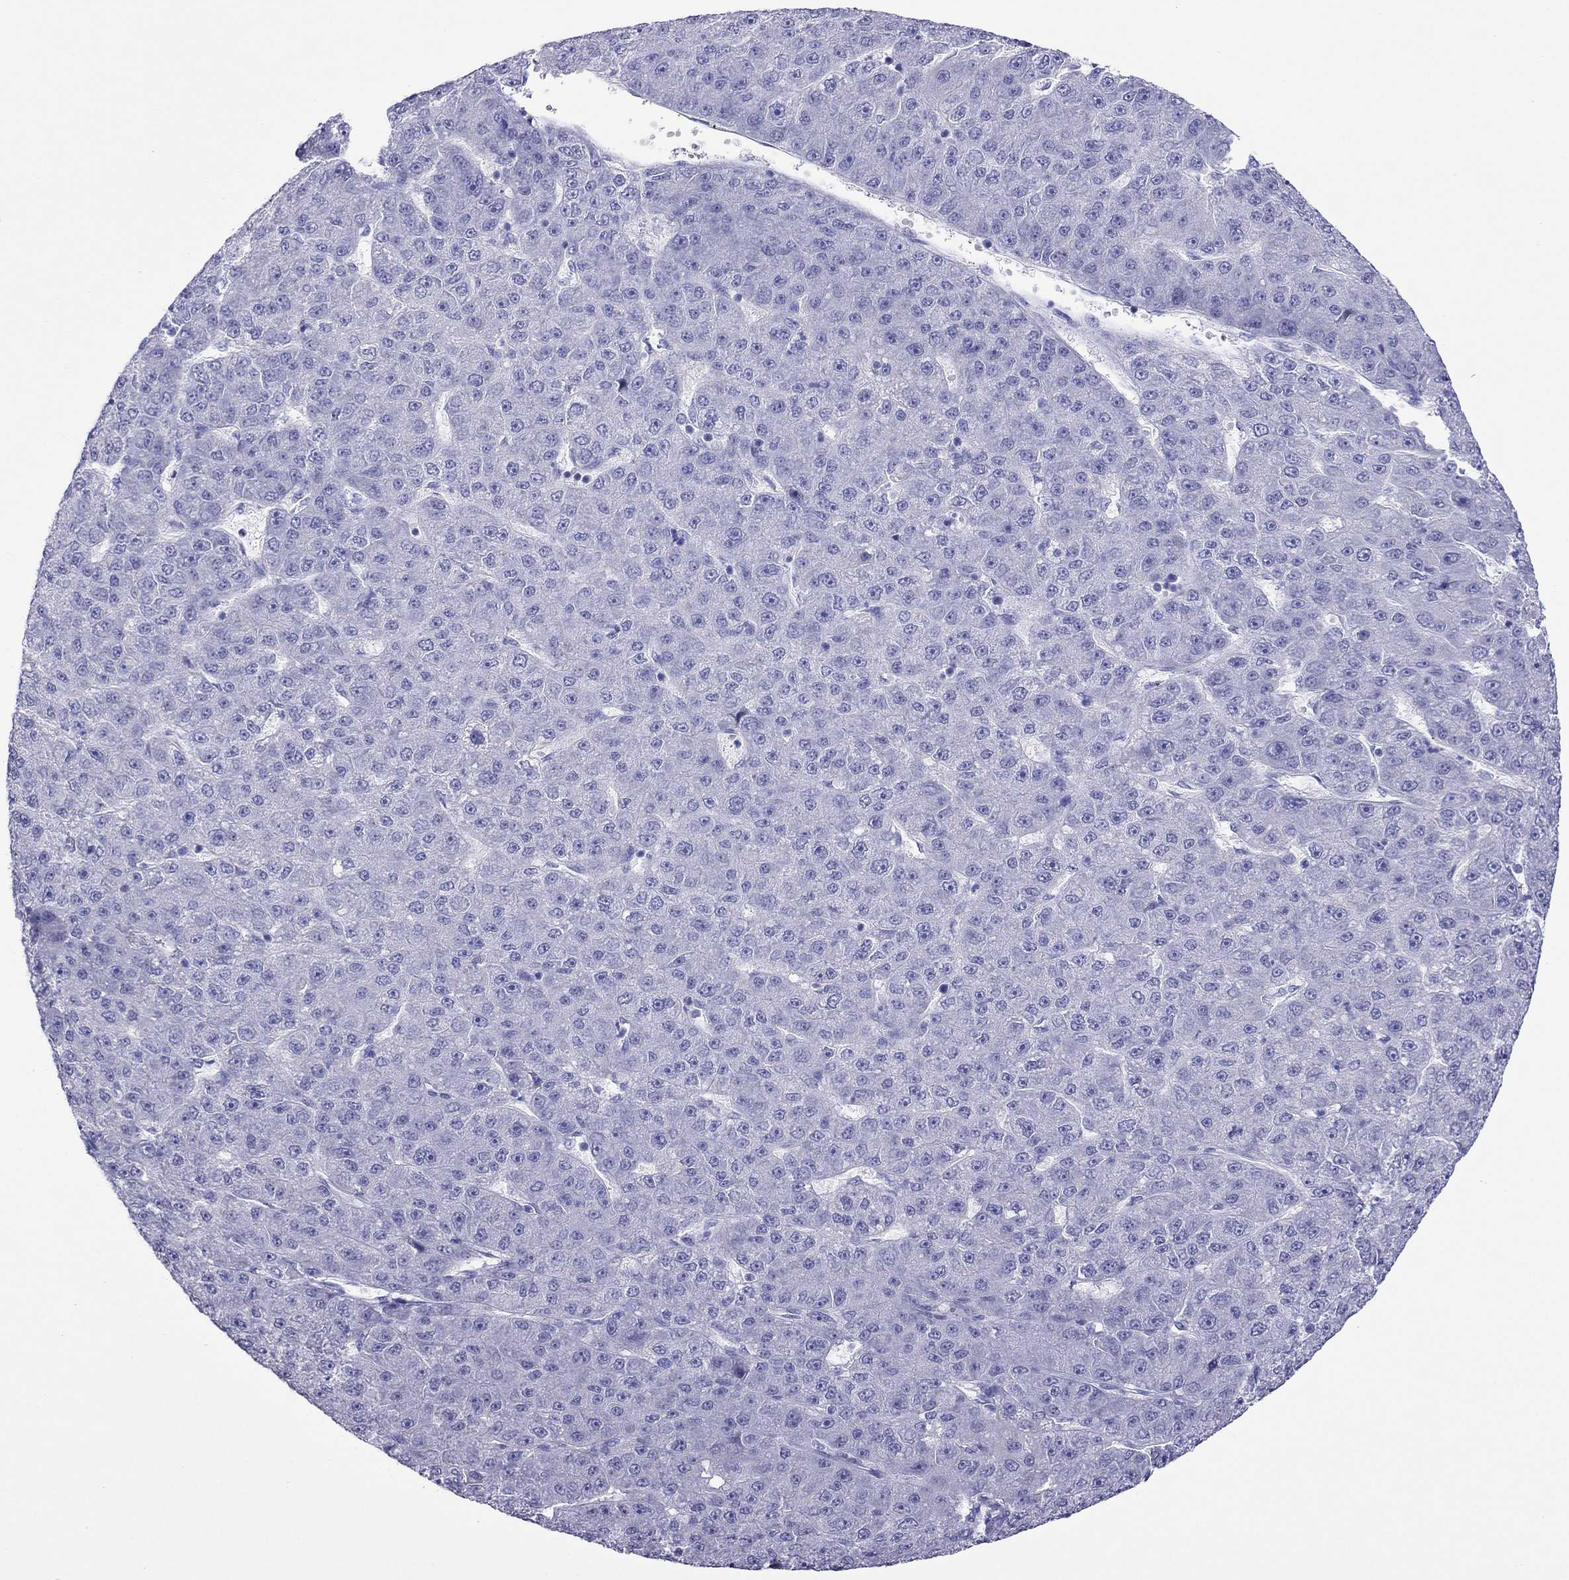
{"staining": {"intensity": "negative", "quantity": "none", "location": "none"}, "tissue": "liver cancer", "cell_type": "Tumor cells", "image_type": "cancer", "snomed": [{"axis": "morphology", "description": "Carcinoma, Hepatocellular, NOS"}, {"axis": "topography", "description": "Liver"}], "caption": "Immunohistochemical staining of human liver cancer exhibits no significant staining in tumor cells.", "gene": "PCDHA6", "patient": {"sex": "male", "age": 67}}